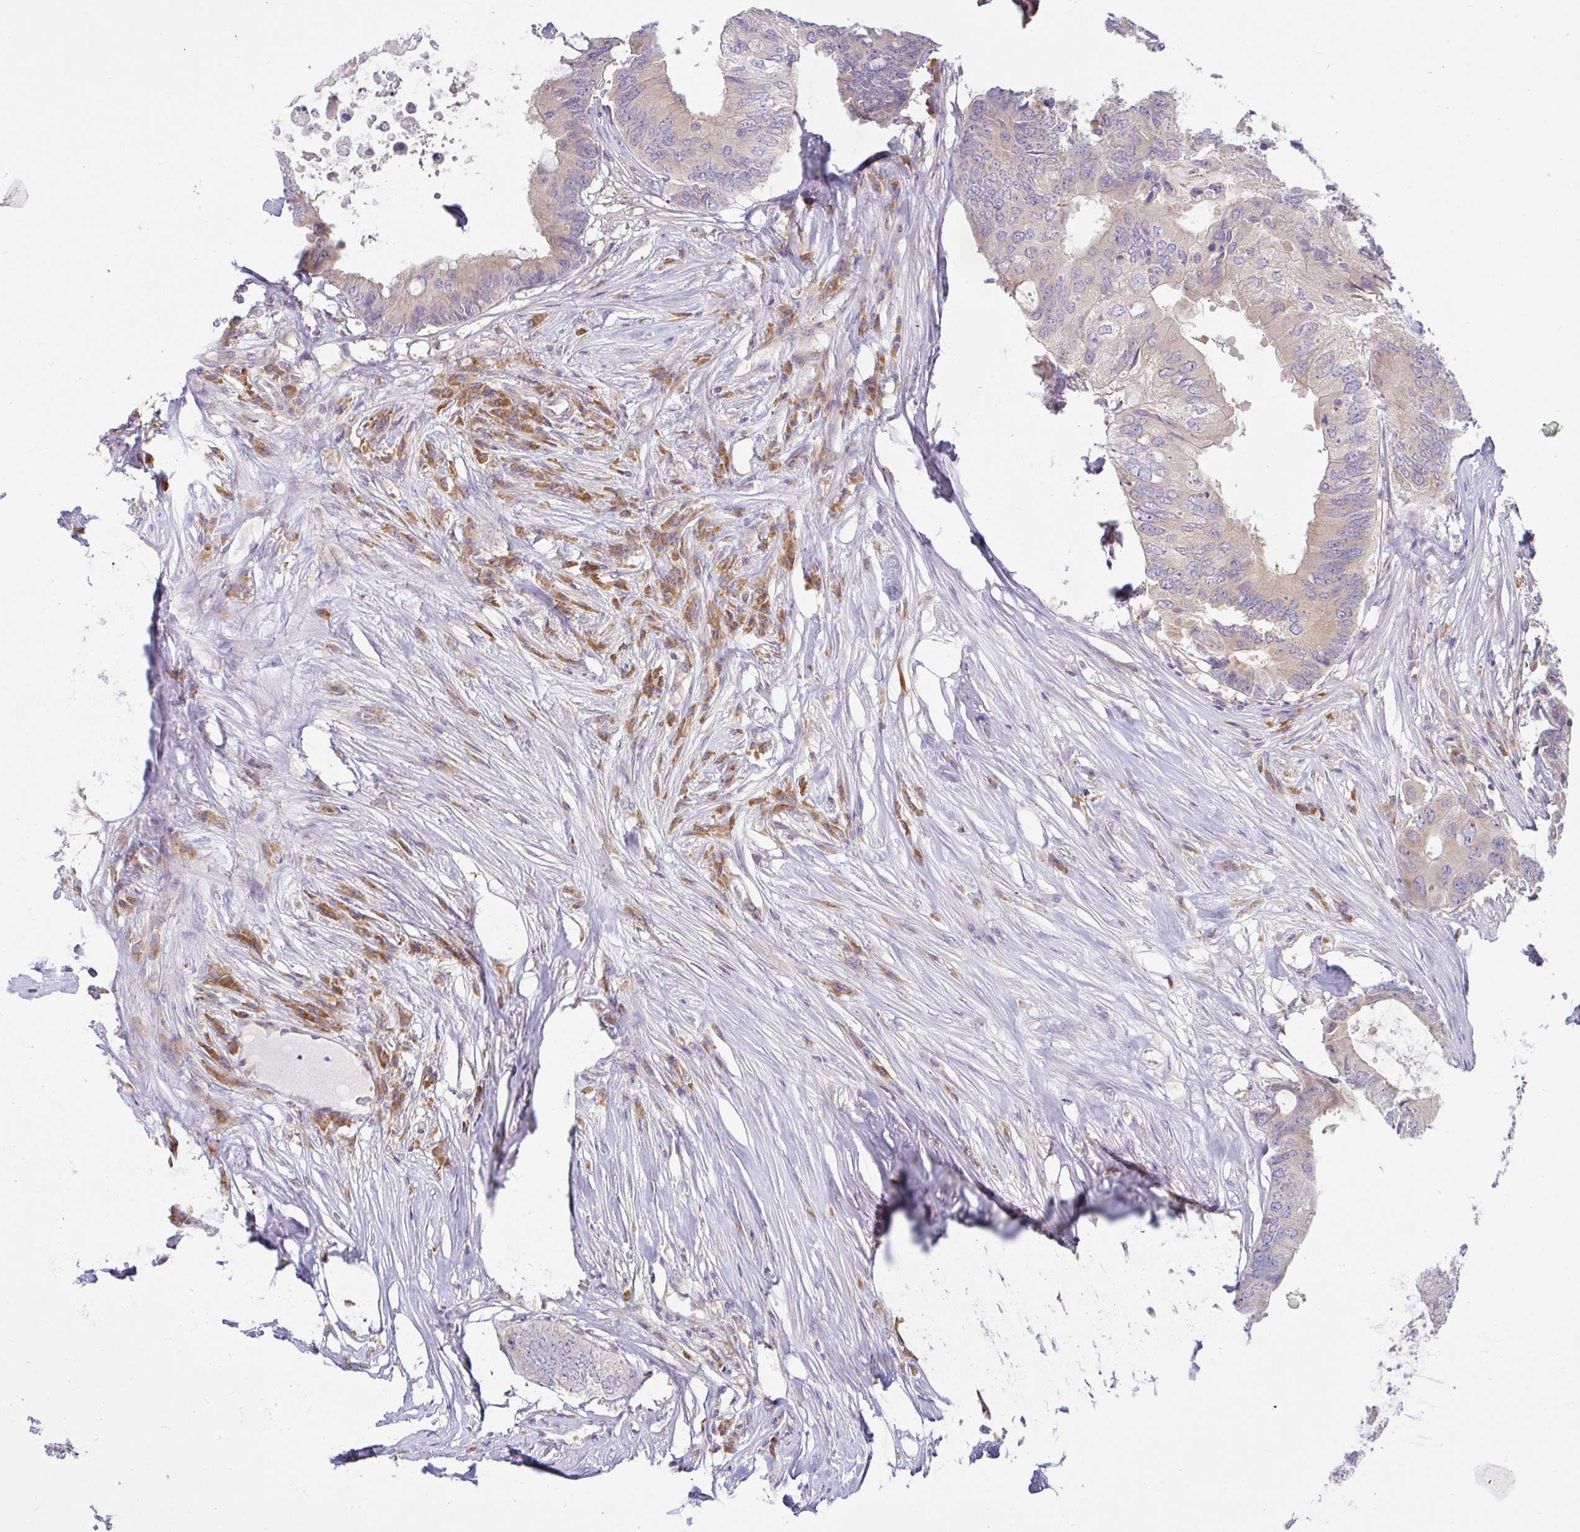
{"staining": {"intensity": "weak", "quantity": "<25%", "location": "cytoplasmic/membranous"}, "tissue": "colorectal cancer", "cell_type": "Tumor cells", "image_type": "cancer", "snomed": [{"axis": "morphology", "description": "Adenocarcinoma, NOS"}, {"axis": "topography", "description": "Colon"}], "caption": "Tumor cells are negative for protein expression in human colorectal cancer.", "gene": "DERL2", "patient": {"sex": "male", "age": 71}}